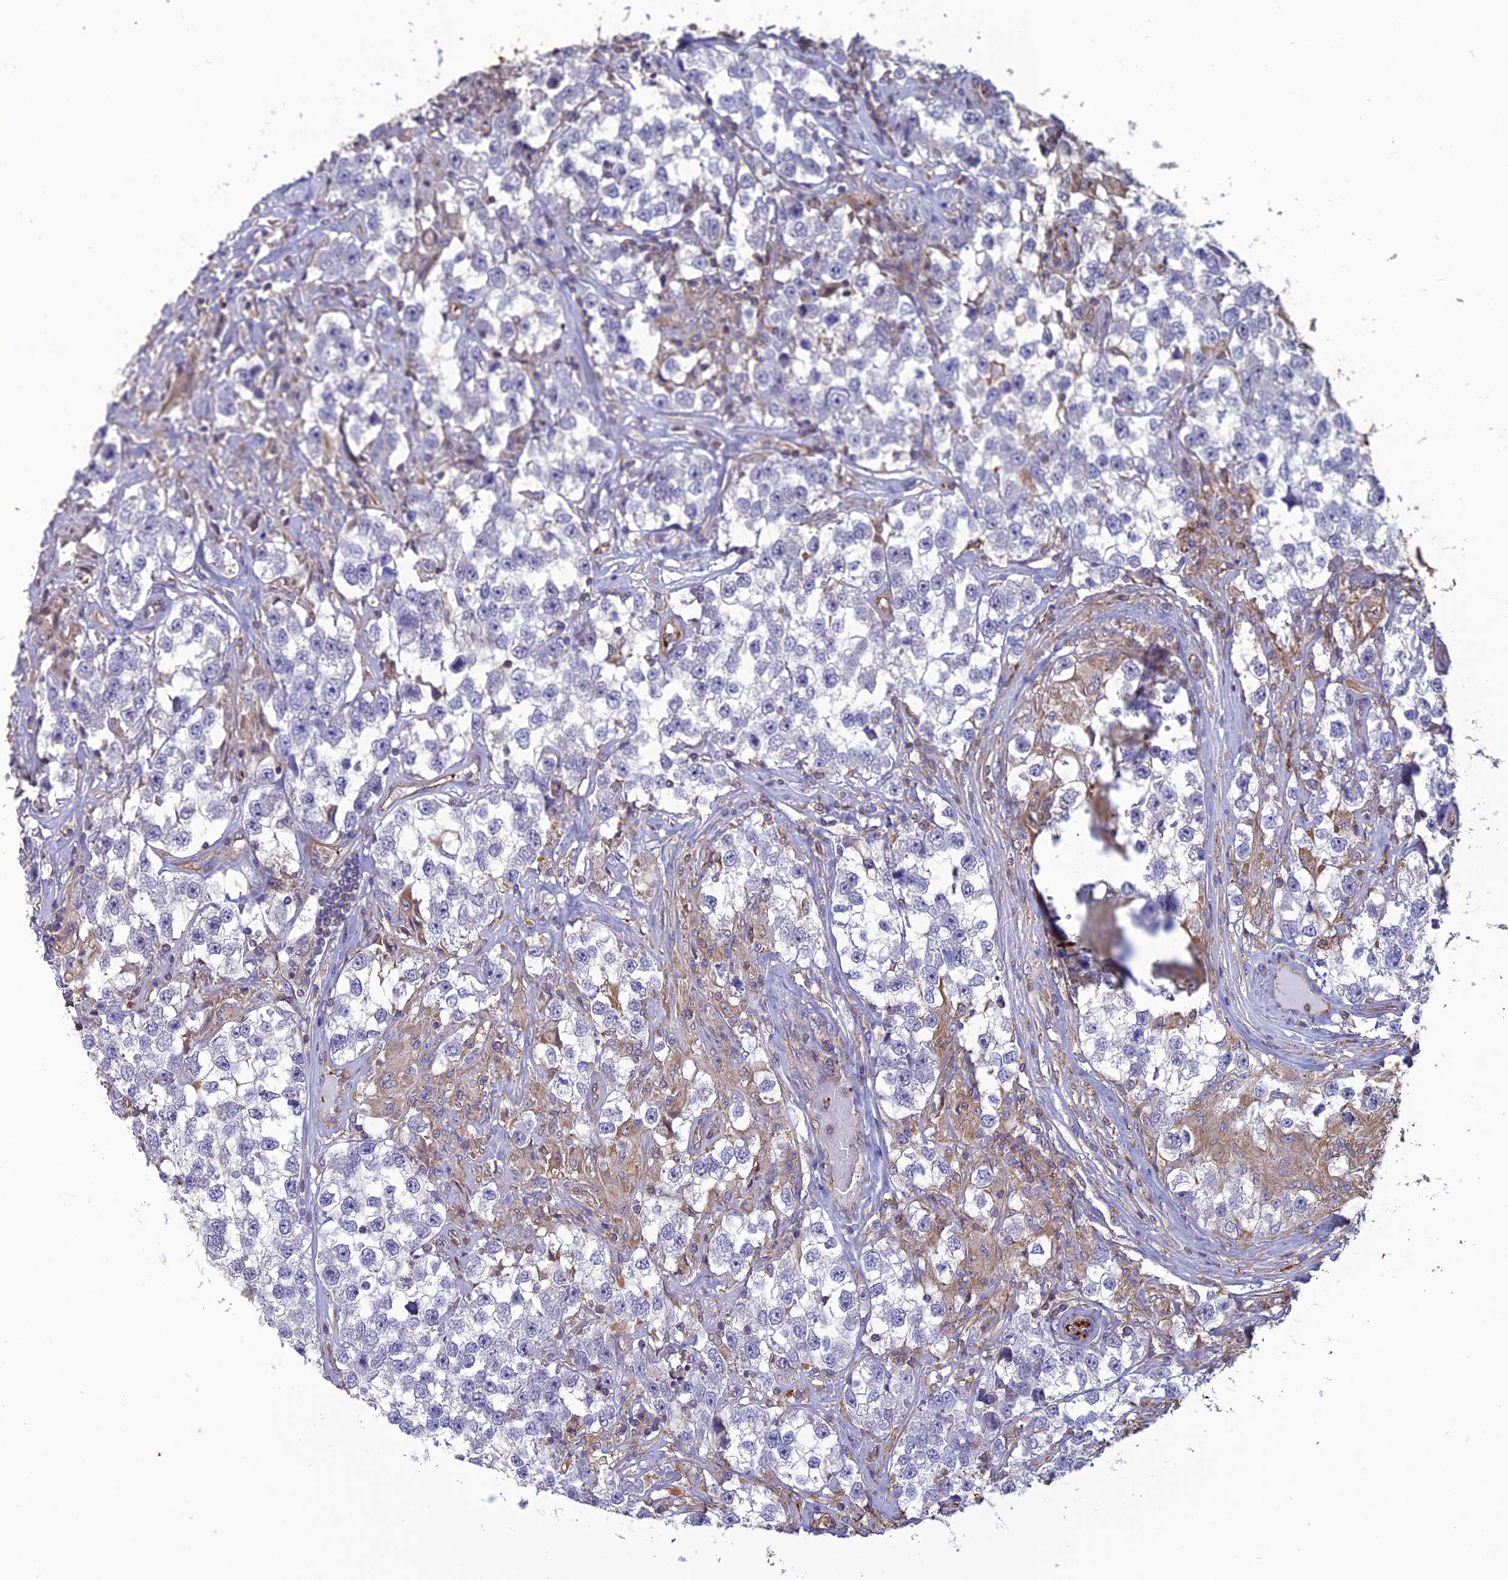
{"staining": {"intensity": "negative", "quantity": "none", "location": "none"}, "tissue": "testis cancer", "cell_type": "Tumor cells", "image_type": "cancer", "snomed": [{"axis": "morphology", "description": "Seminoma, NOS"}, {"axis": "topography", "description": "Testis"}], "caption": "Testis cancer (seminoma) was stained to show a protein in brown. There is no significant expression in tumor cells.", "gene": "PSMD11", "patient": {"sex": "male", "age": 46}}